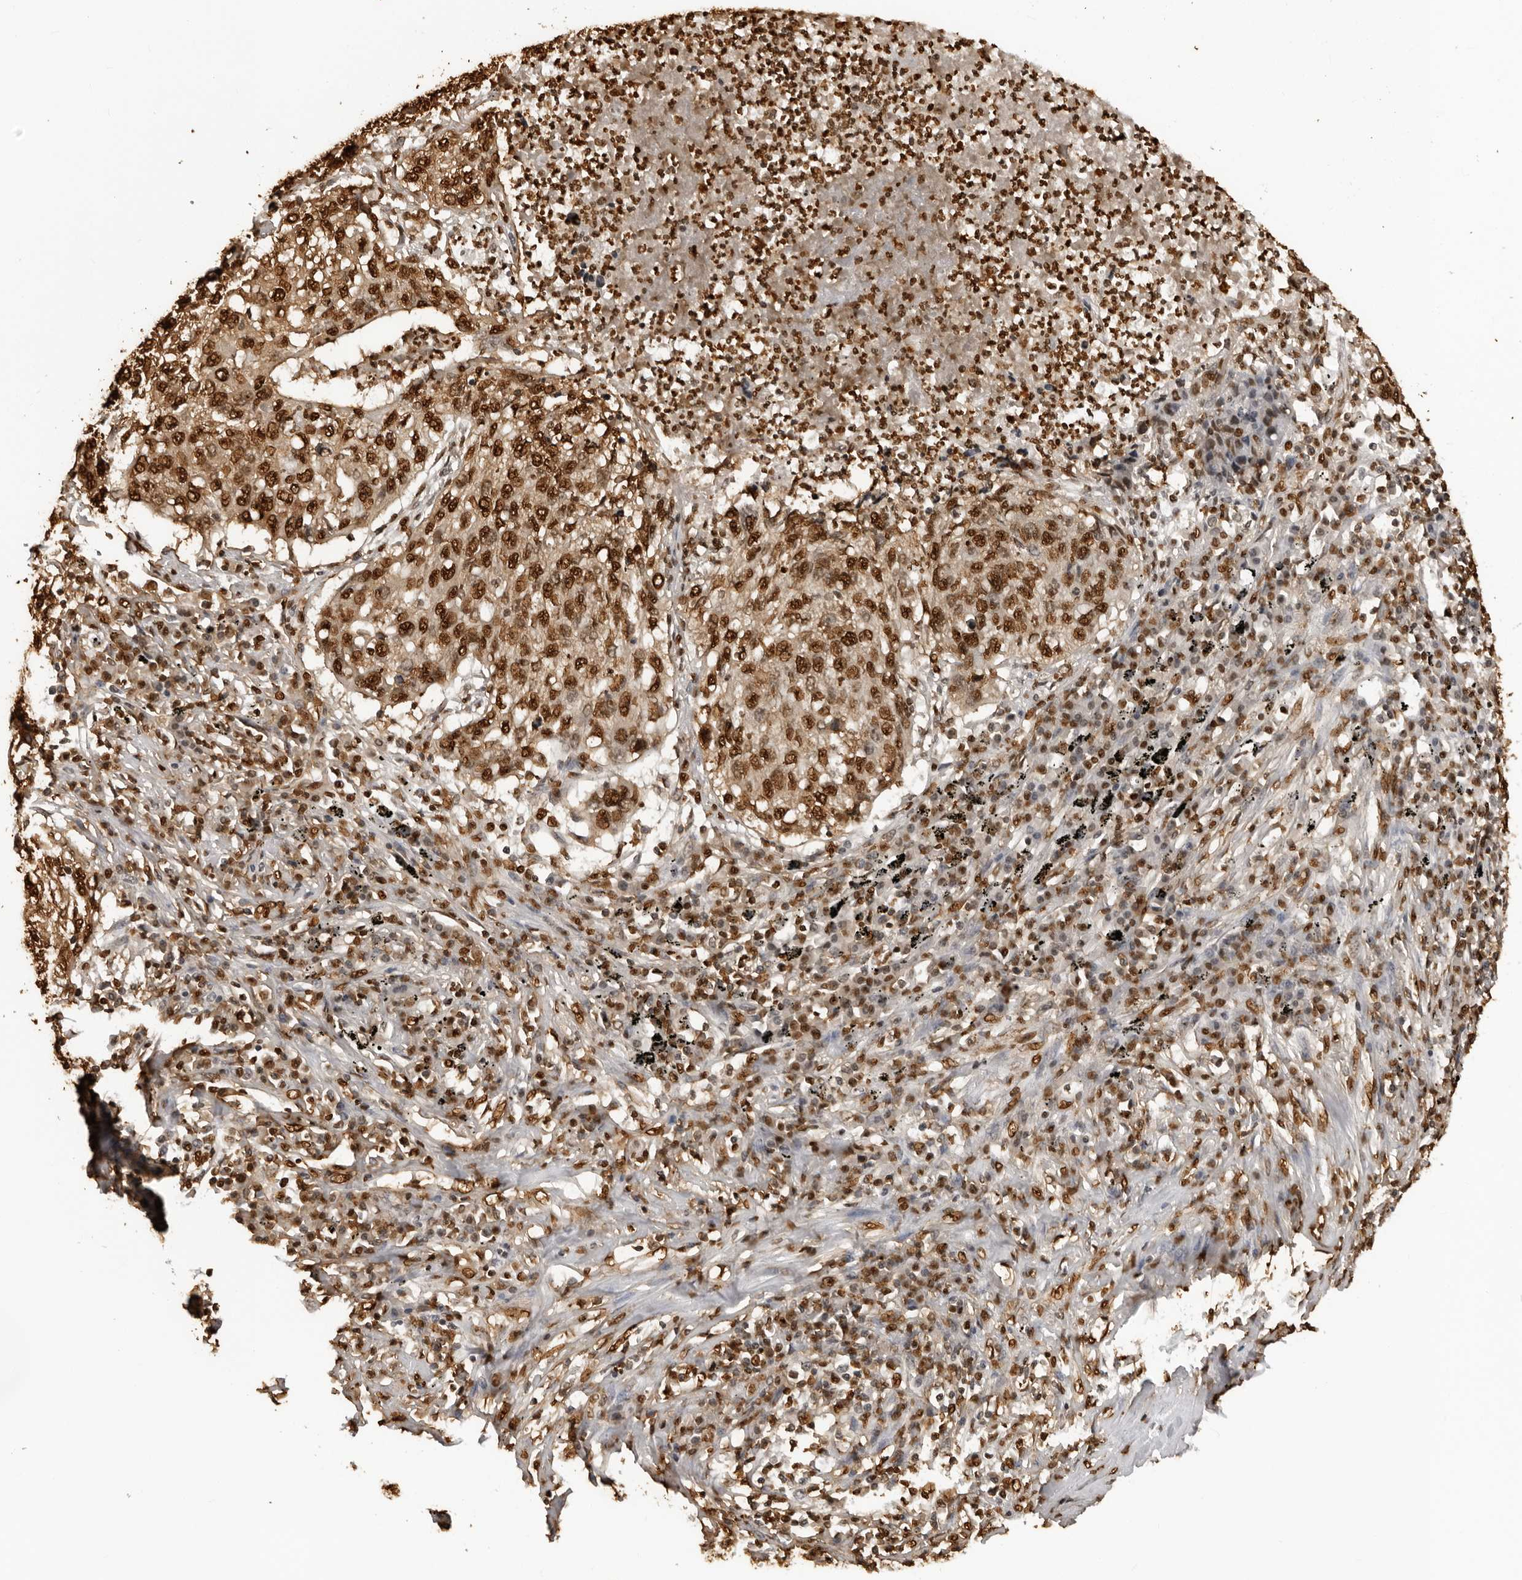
{"staining": {"intensity": "strong", "quantity": ">75%", "location": "nuclear"}, "tissue": "lung cancer", "cell_type": "Tumor cells", "image_type": "cancer", "snomed": [{"axis": "morphology", "description": "Squamous cell carcinoma, NOS"}, {"axis": "topography", "description": "Lung"}], "caption": "Immunohistochemistry (IHC) histopathology image of lung cancer (squamous cell carcinoma) stained for a protein (brown), which exhibits high levels of strong nuclear positivity in approximately >75% of tumor cells.", "gene": "ZFP91", "patient": {"sex": "female", "age": 63}}